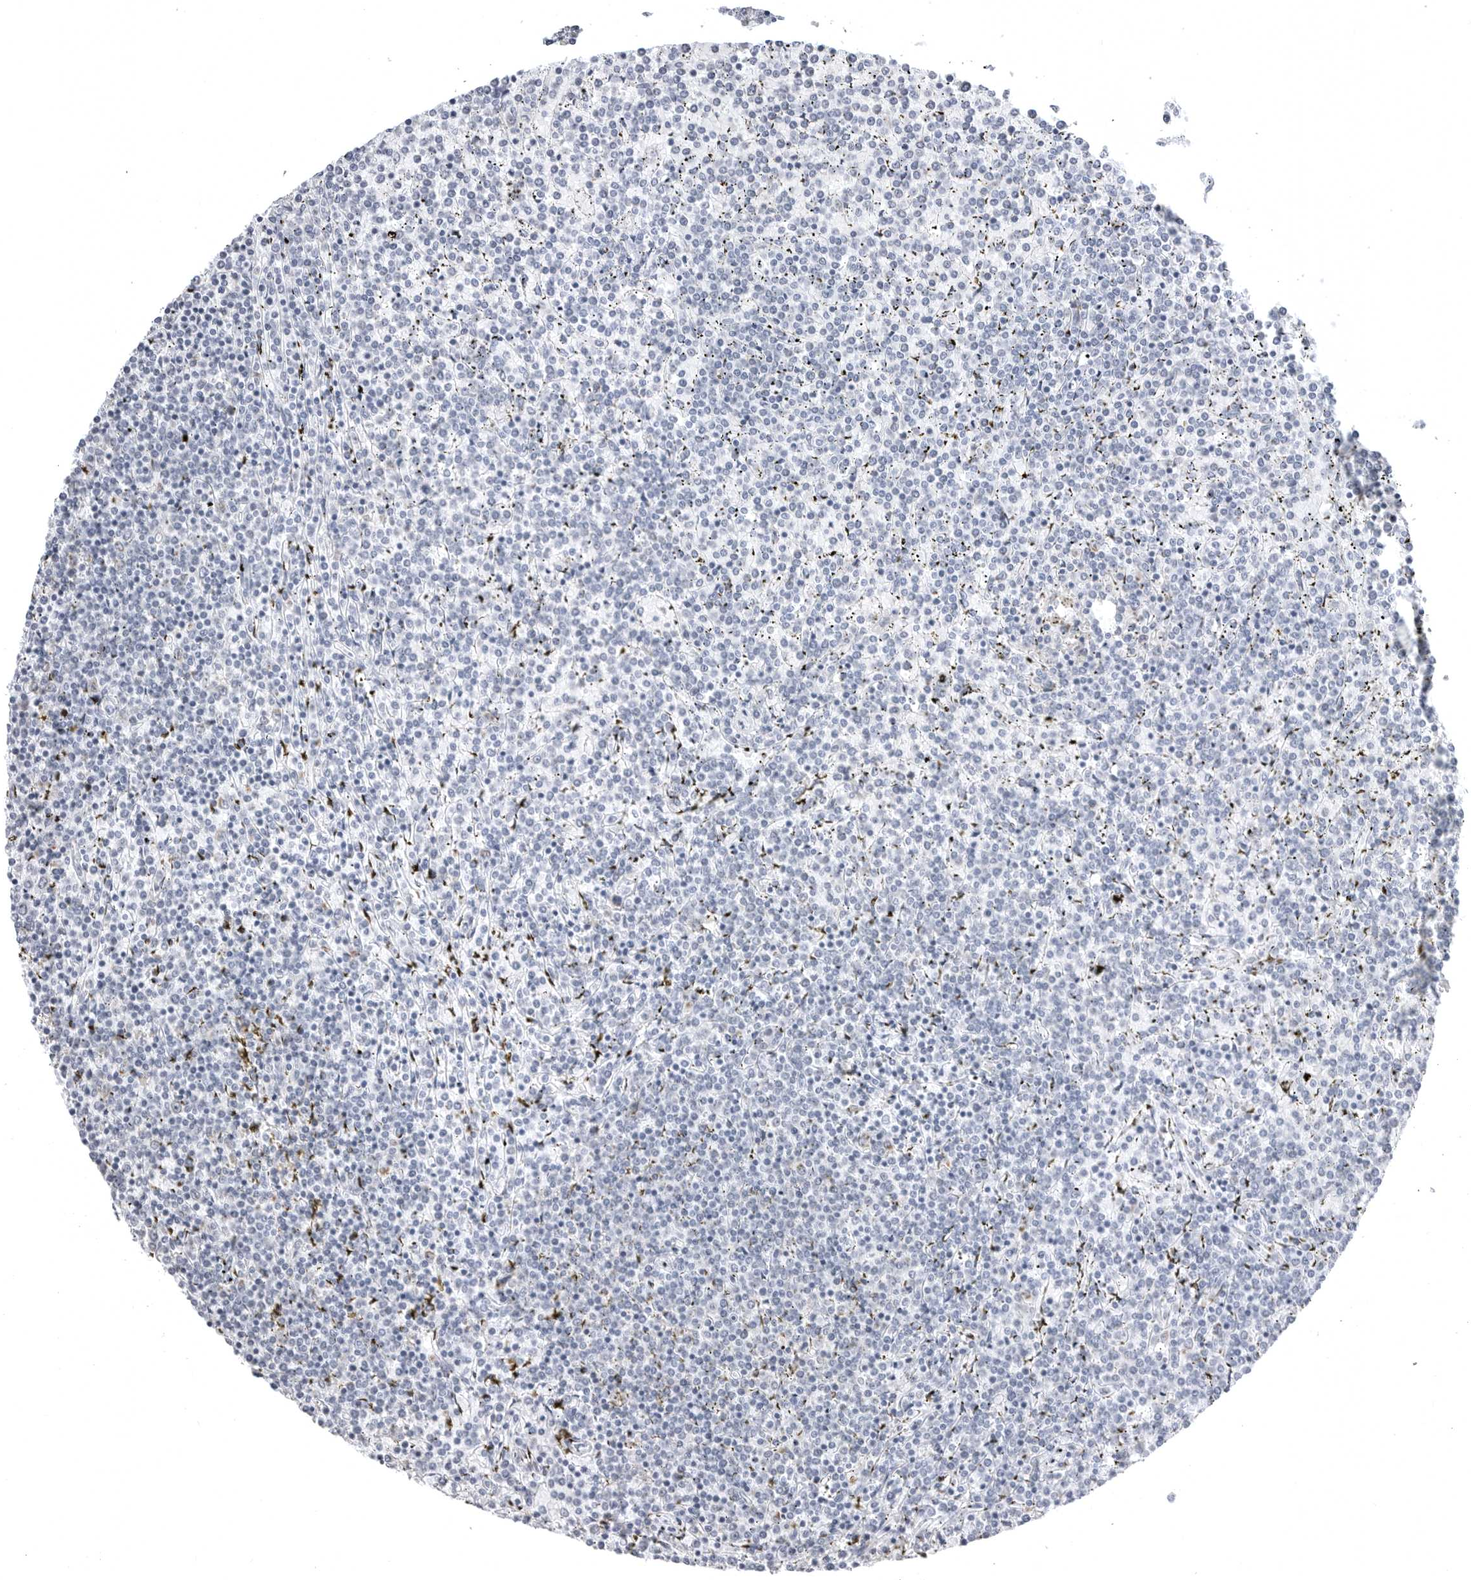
{"staining": {"intensity": "negative", "quantity": "none", "location": "none"}, "tissue": "lymphoma", "cell_type": "Tumor cells", "image_type": "cancer", "snomed": [{"axis": "morphology", "description": "Malignant lymphoma, non-Hodgkin's type, Low grade"}, {"axis": "topography", "description": "Spleen"}], "caption": "The immunohistochemistry (IHC) photomicrograph has no significant expression in tumor cells of malignant lymphoma, non-Hodgkin's type (low-grade) tissue.", "gene": "TUFM", "patient": {"sex": "female", "age": 19}}